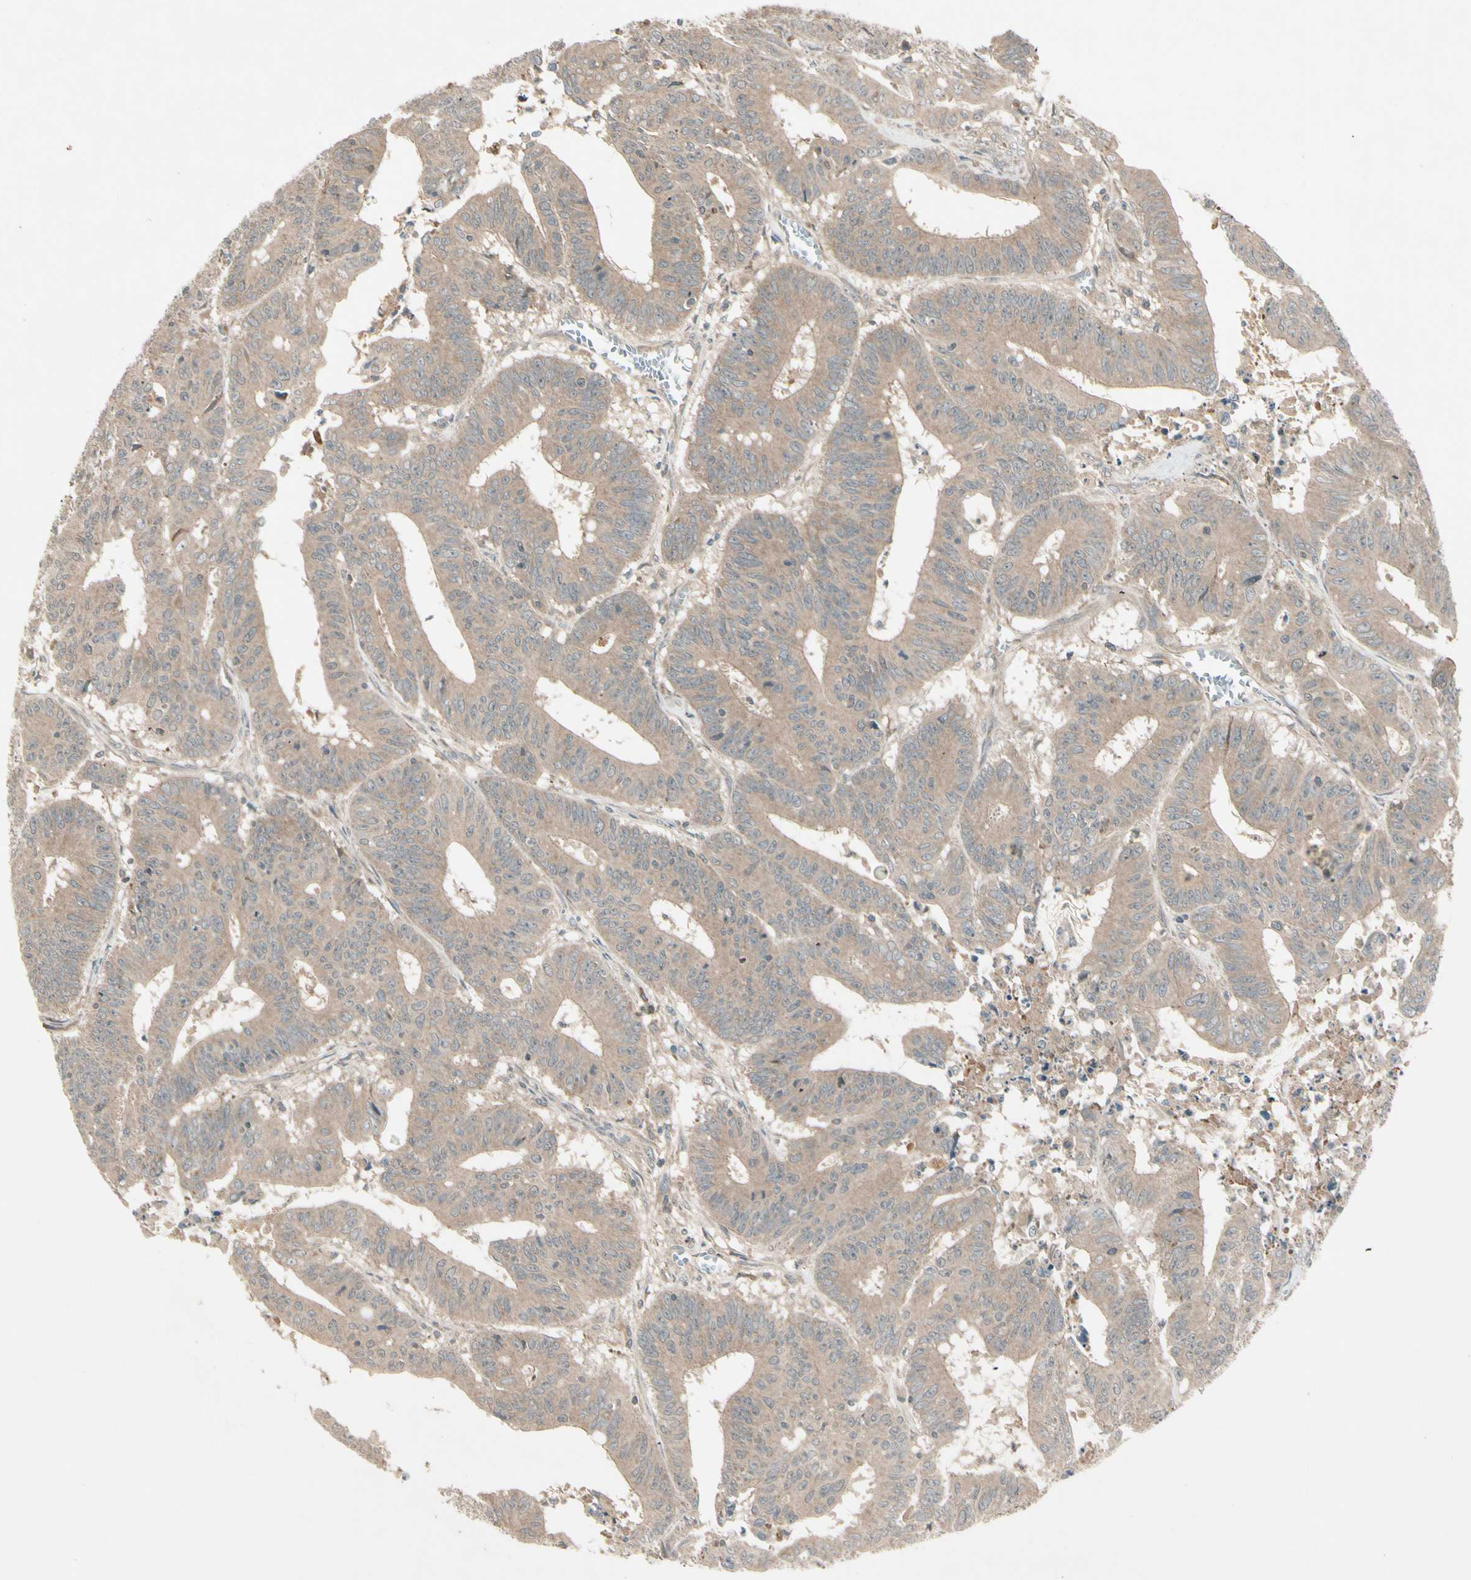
{"staining": {"intensity": "weak", "quantity": ">75%", "location": "cytoplasmic/membranous"}, "tissue": "colorectal cancer", "cell_type": "Tumor cells", "image_type": "cancer", "snomed": [{"axis": "morphology", "description": "Adenocarcinoma, NOS"}, {"axis": "topography", "description": "Colon"}], "caption": "Weak cytoplasmic/membranous protein staining is appreciated in about >75% of tumor cells in colorectal adenocarcinoma.", "gene": "ACVR1C", "patient": {"sex": "male", "age": 45}}